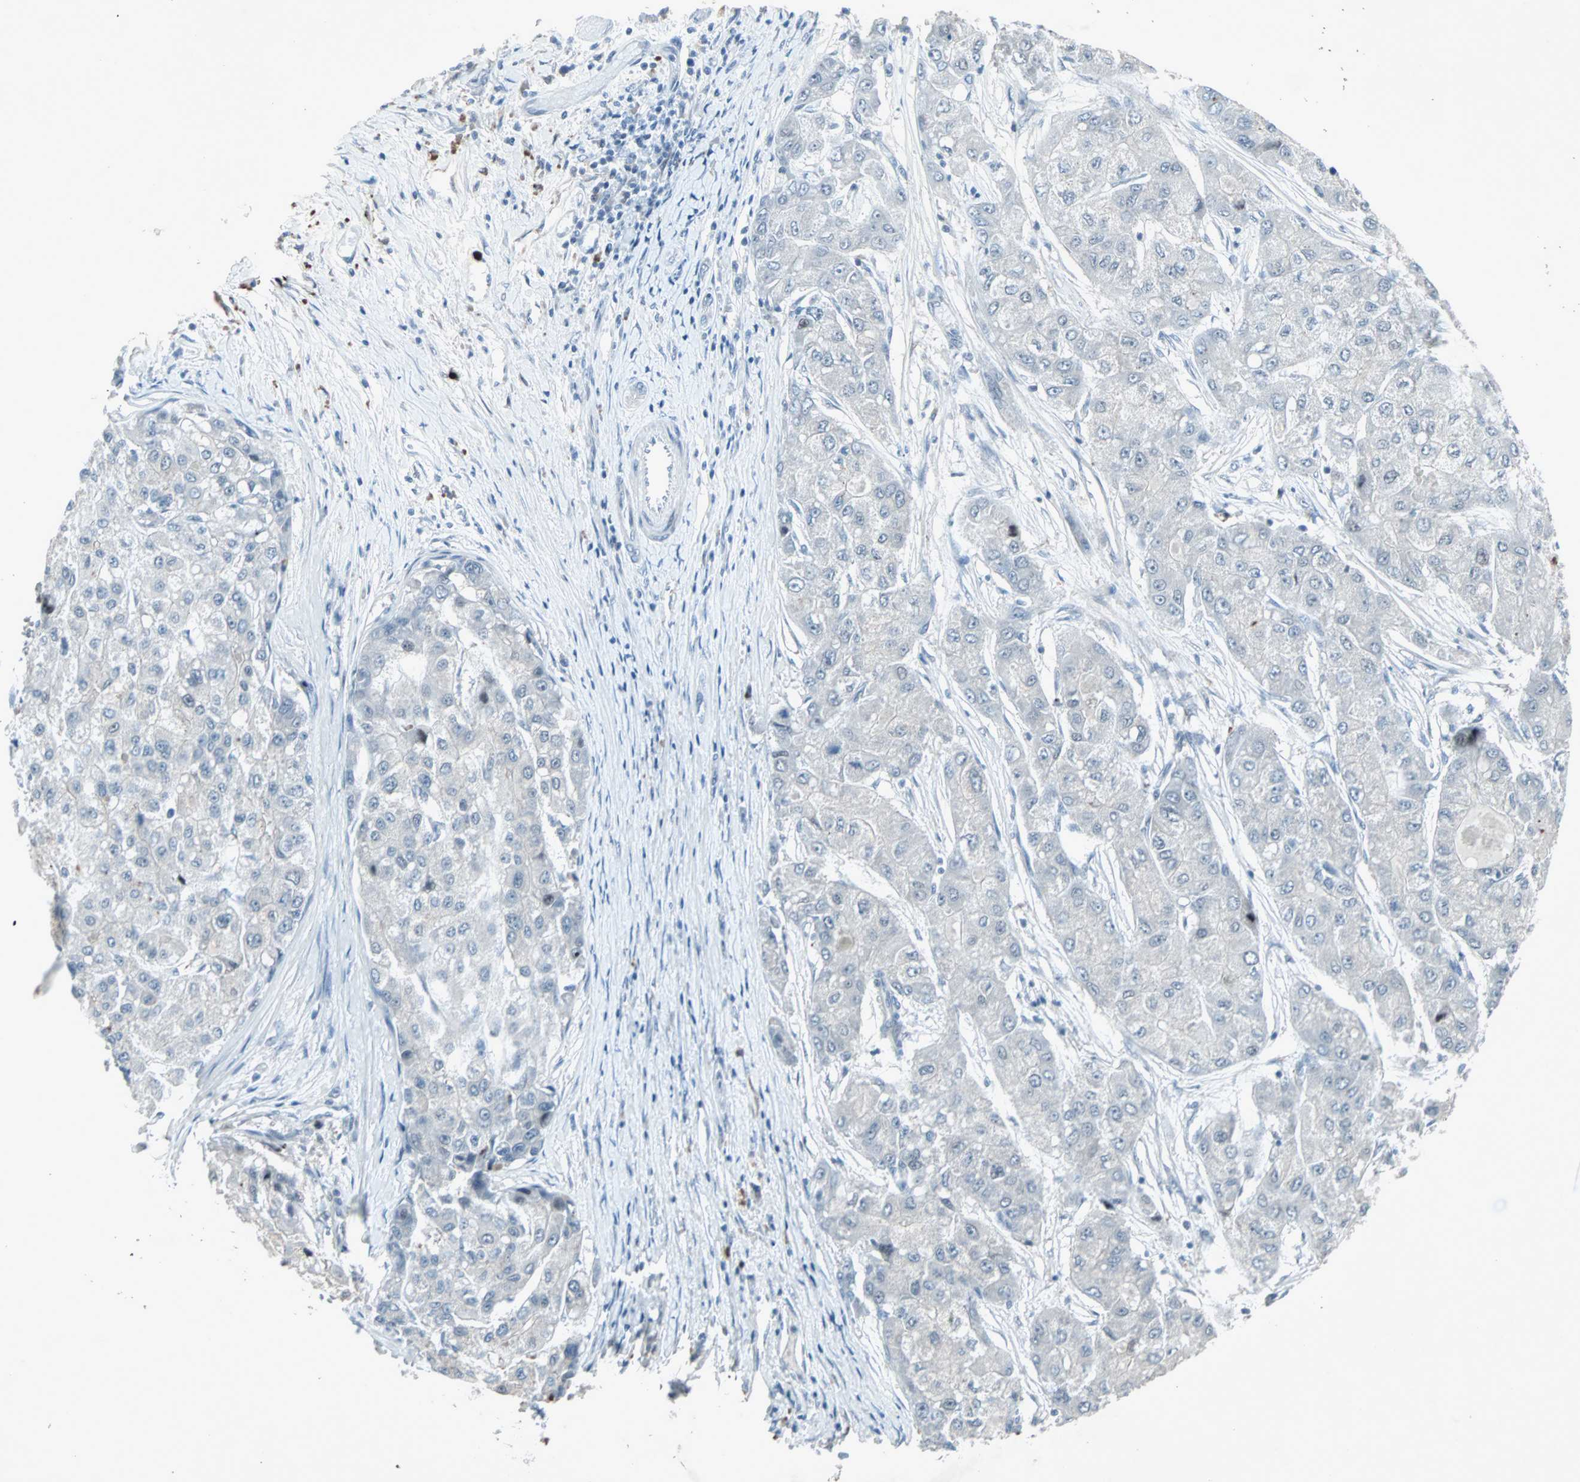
{"staining": {"intensity": "negative", "quantity": "none", "location": "none"}, "tissue": "liver cancer", "cell_type": "Tumor cells", "image_type": "cancer", "snomed": [{"axis": "morphology", "description": "Carcinoma, Hepatocellular, NOS"}, {"axis": "topography", "description": "Liver"}], "caption": "Immunohistochemical staining of liver cancer (hepatocellular carcinoma) demonstrates no significant expression in tumor cells.", "gene": "LANCL3", "patient": {"sex": "male", "age": 80}}